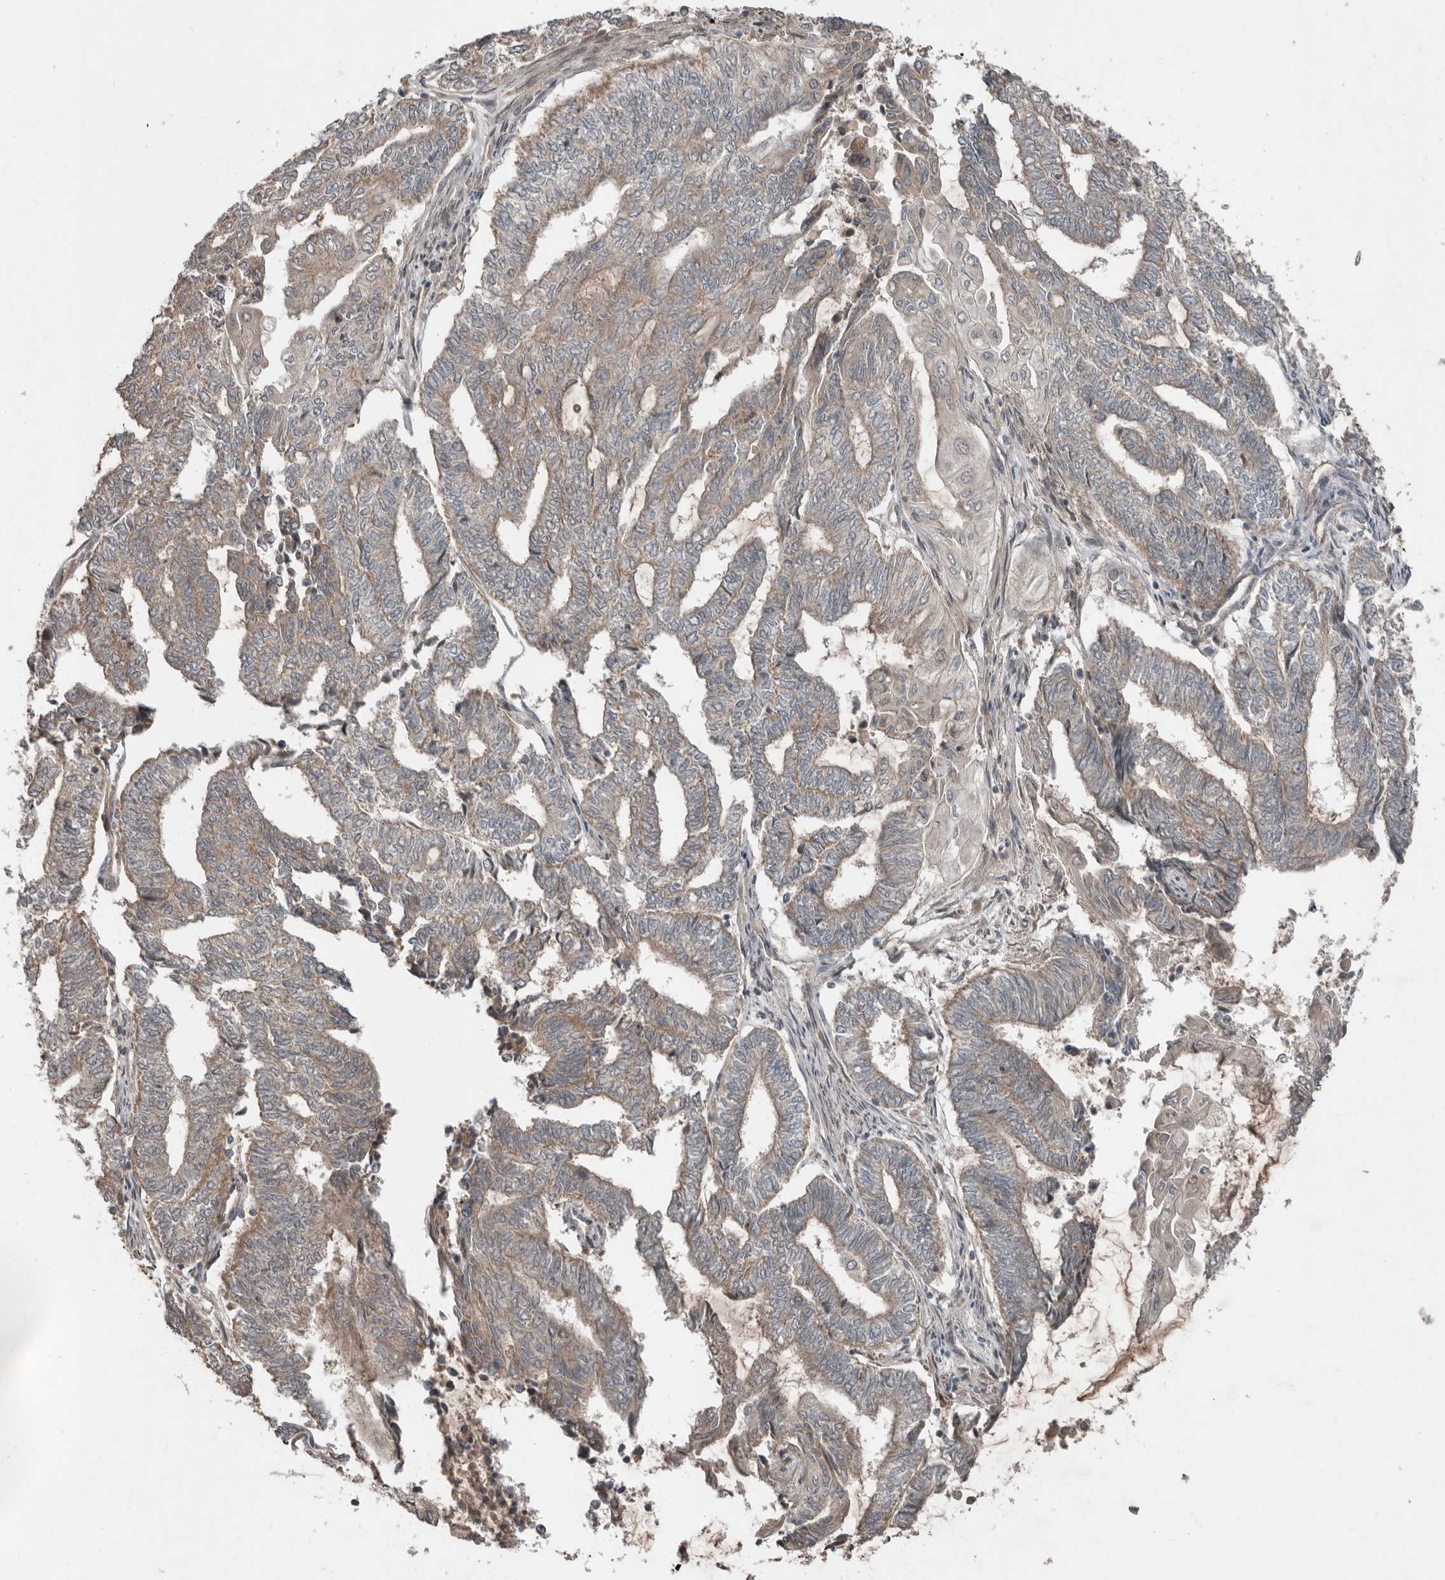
{"staining": {"intensity": "weak", "quantity": "25%-75%", "location": "cytoplasmic/membranous"}, "tissue": "endometrial cancer", "cell_type": "Tumor cells", "image_type": "cancer", "snomed": [{"axis": "morphology", "description": "Adenocarcinoma, NOS"}, {"axis": "topography", "description": "Uterus"}, {"axis": "topography", "description": "Endometrium"}], "caption": "IHC of human endometrial cancer demonstrates low levels of weak cytoplasmic/membranous positivity in about 25%-75% of tumor cells.", "gene": "SLC6A7", "patient": {"sex": "female", "age": 70}}